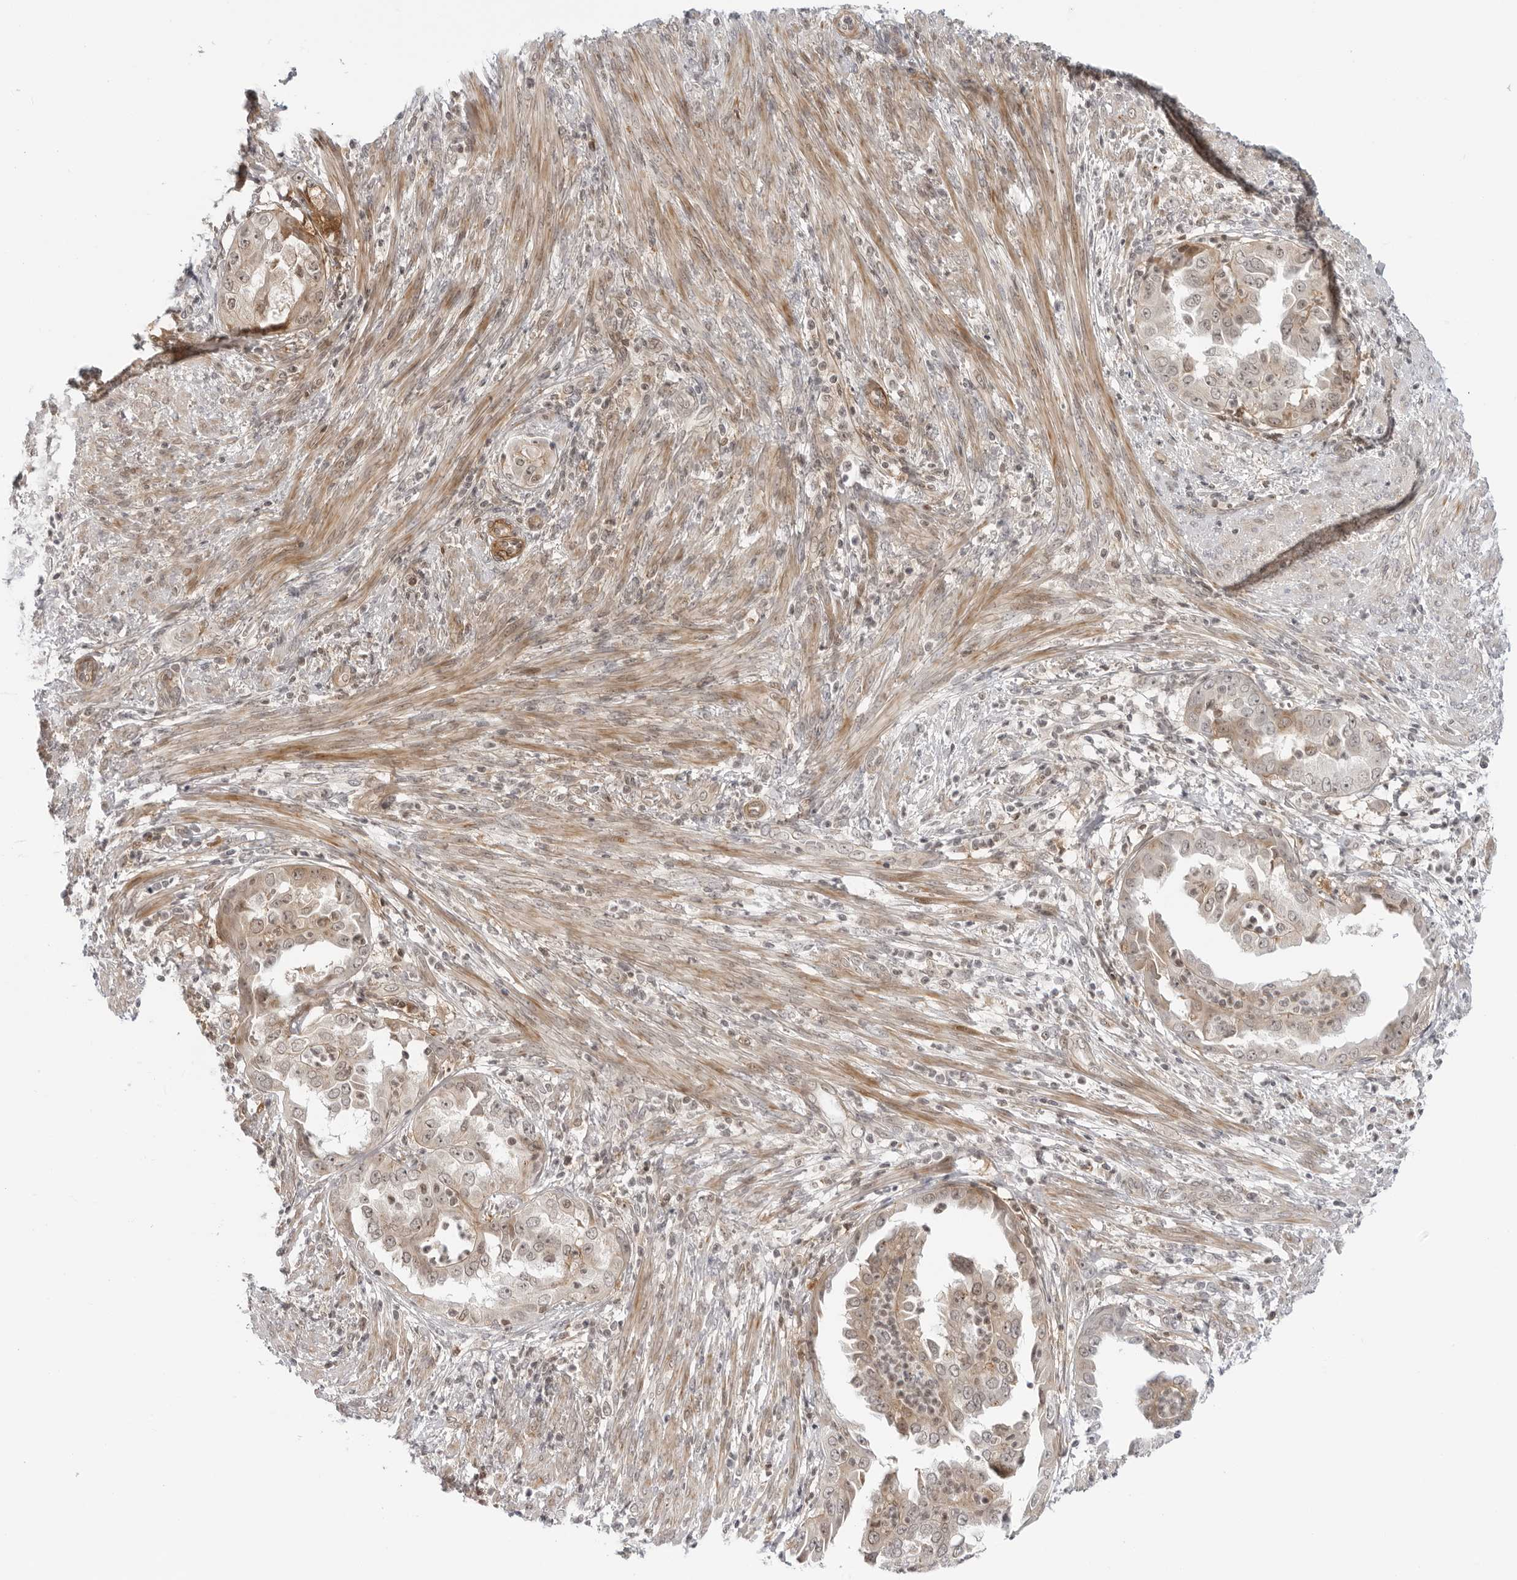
{"staining": {"intensity": "weak", "quantity": ">75%", "location": "cytoplasmic/membranous"}, "tissue": "endometrial cancer", "cell_type": "Tumor cells", "image_type": "cancer", "snomed": [{"axis": "morphology", "description": "Adenocarcinoma, NOS"}, {"axis": "topography", "description": "Endometrium"}], "caption": "Approximately >75% of tumor cells in endometrial adenocarcinoma show weak cytoplasmic/membranous protein staining as visualized by brown immunohistochemical staining.", "gene": "SUGCT", "patient": {"sex": "female", "age": 85}}